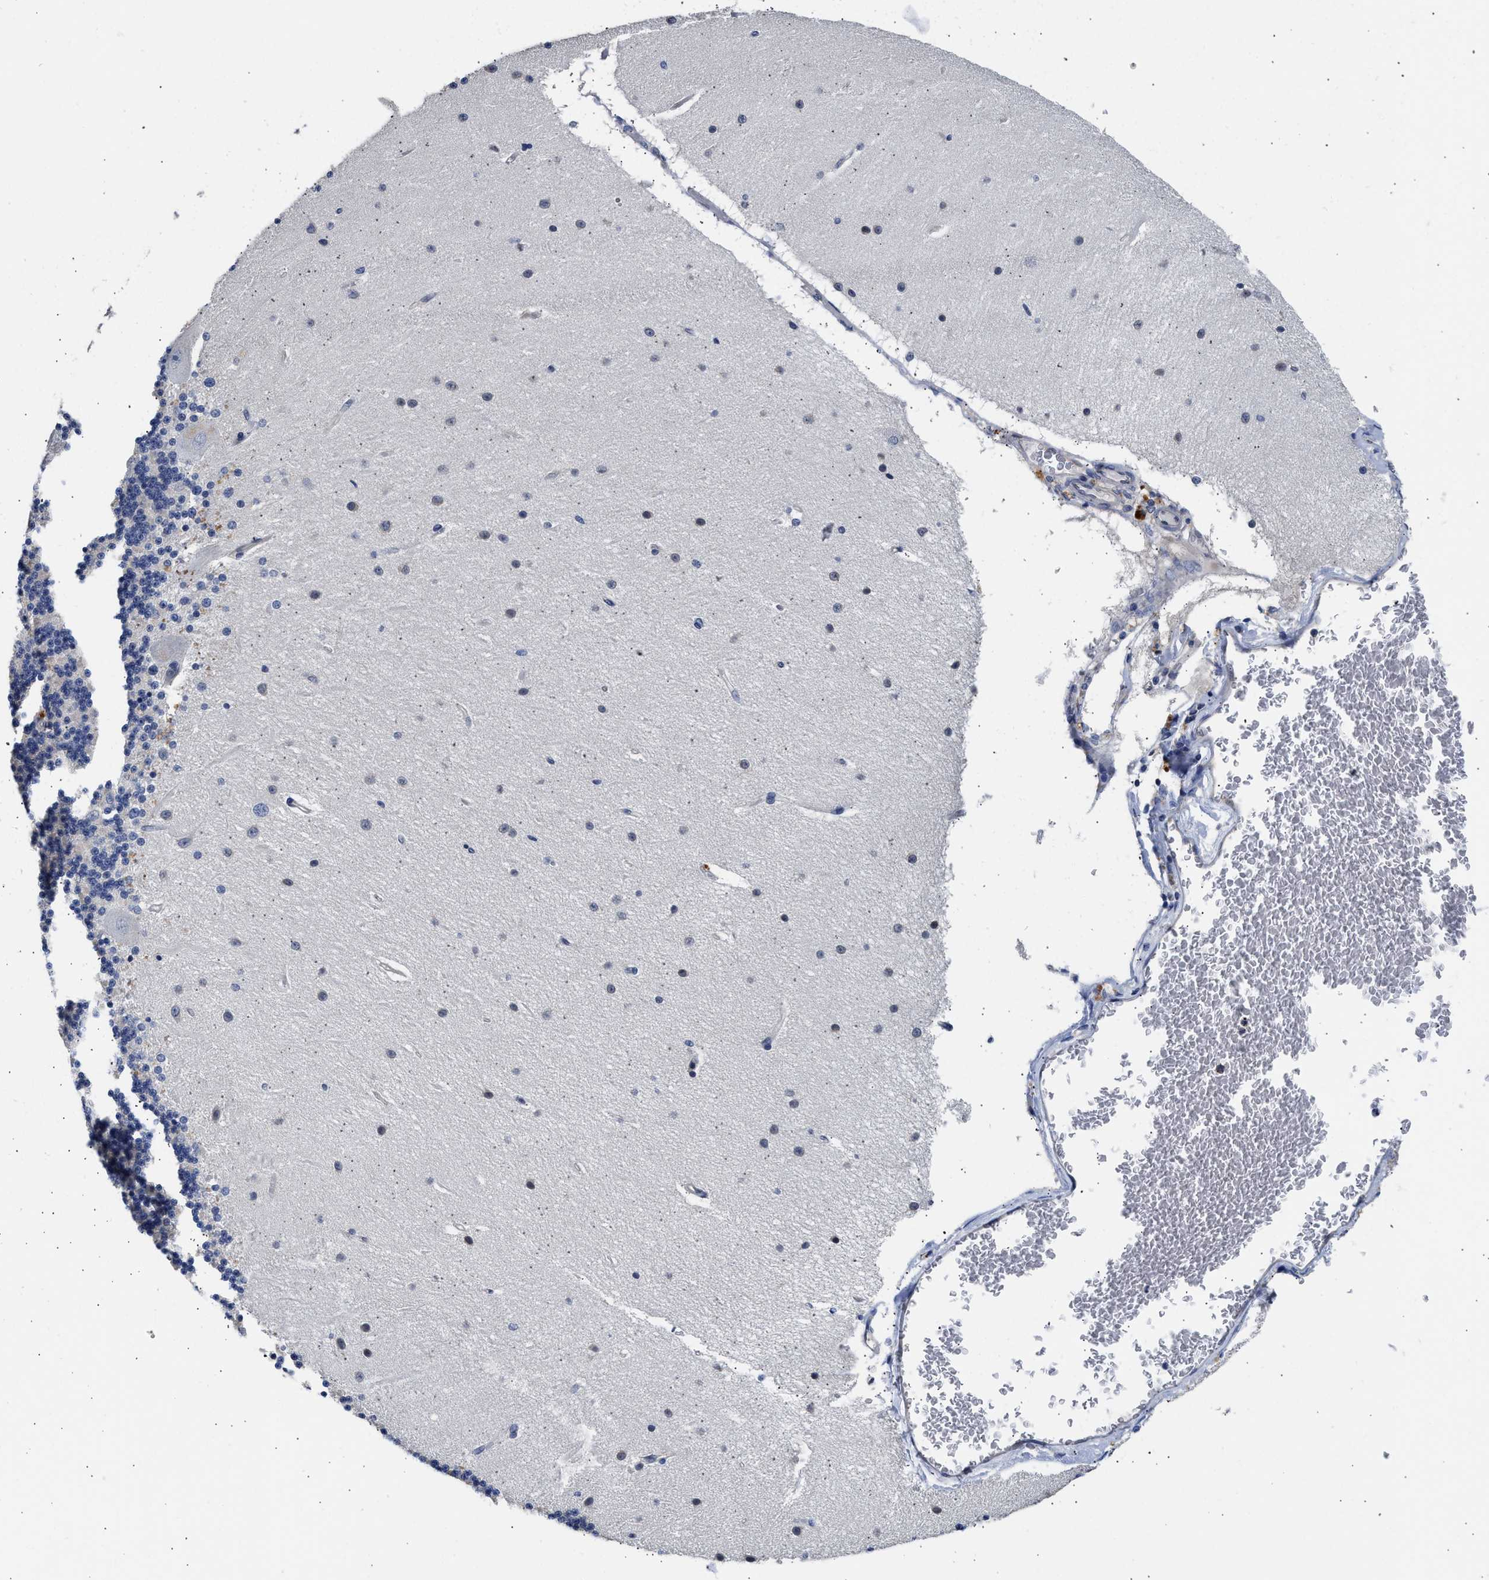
{"staining": {"intensity": "weak", "quantity": "<25%", "location": "cytoplasmic/membranous"}, "tissue": "cerebellum", "cell_type": "Cells in granular layer", "image_type": "normal", "snomed": [{"axis": "morphology", "description": "Normal tissue, NOS"}, {"axis": "topography", "description": "Cerebellum"}], "caption": "The photomicrograph demonstrates no staining of cells in granular layer in benign cerebellum.", "gene": "XPO5", "patient": {"sex": "female", "age": 54}}